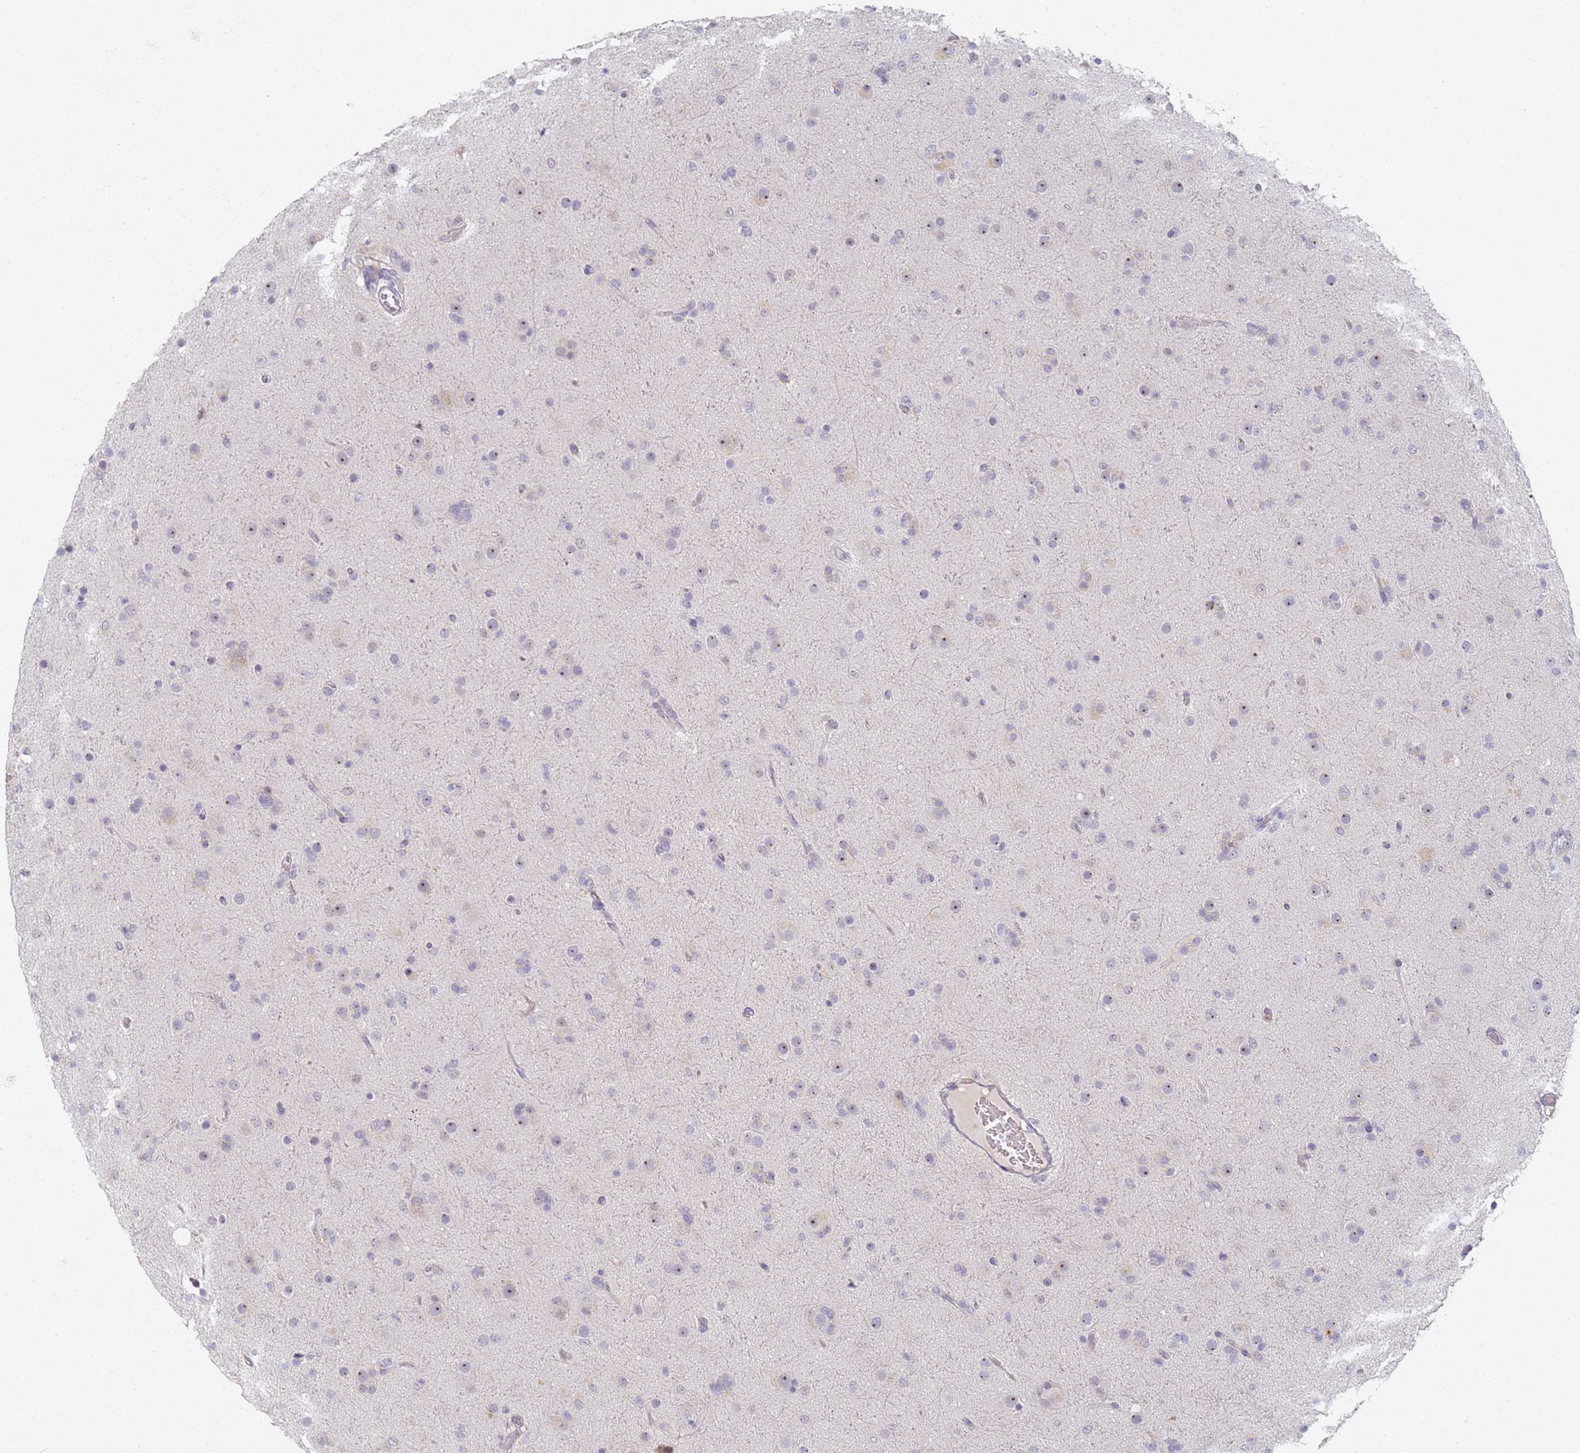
{"staining": {"intensity": "weak", "quantity": "<25%", "location": "nuclear"}, "tissue": "glioma", "cell_type": "Tumor cells", "image_type": "cancer", "snomed": [{"axis": "morphology", "description": "Glioma, malignant, Low grade"}, {"axis": "topography", "description": "Brain"}], "caption": "There is no significant positivity in tumor cells of malignant glioma (low-grade).", "gene": "SLC38A9", "patient": {"sex": "male", "age": 65}}